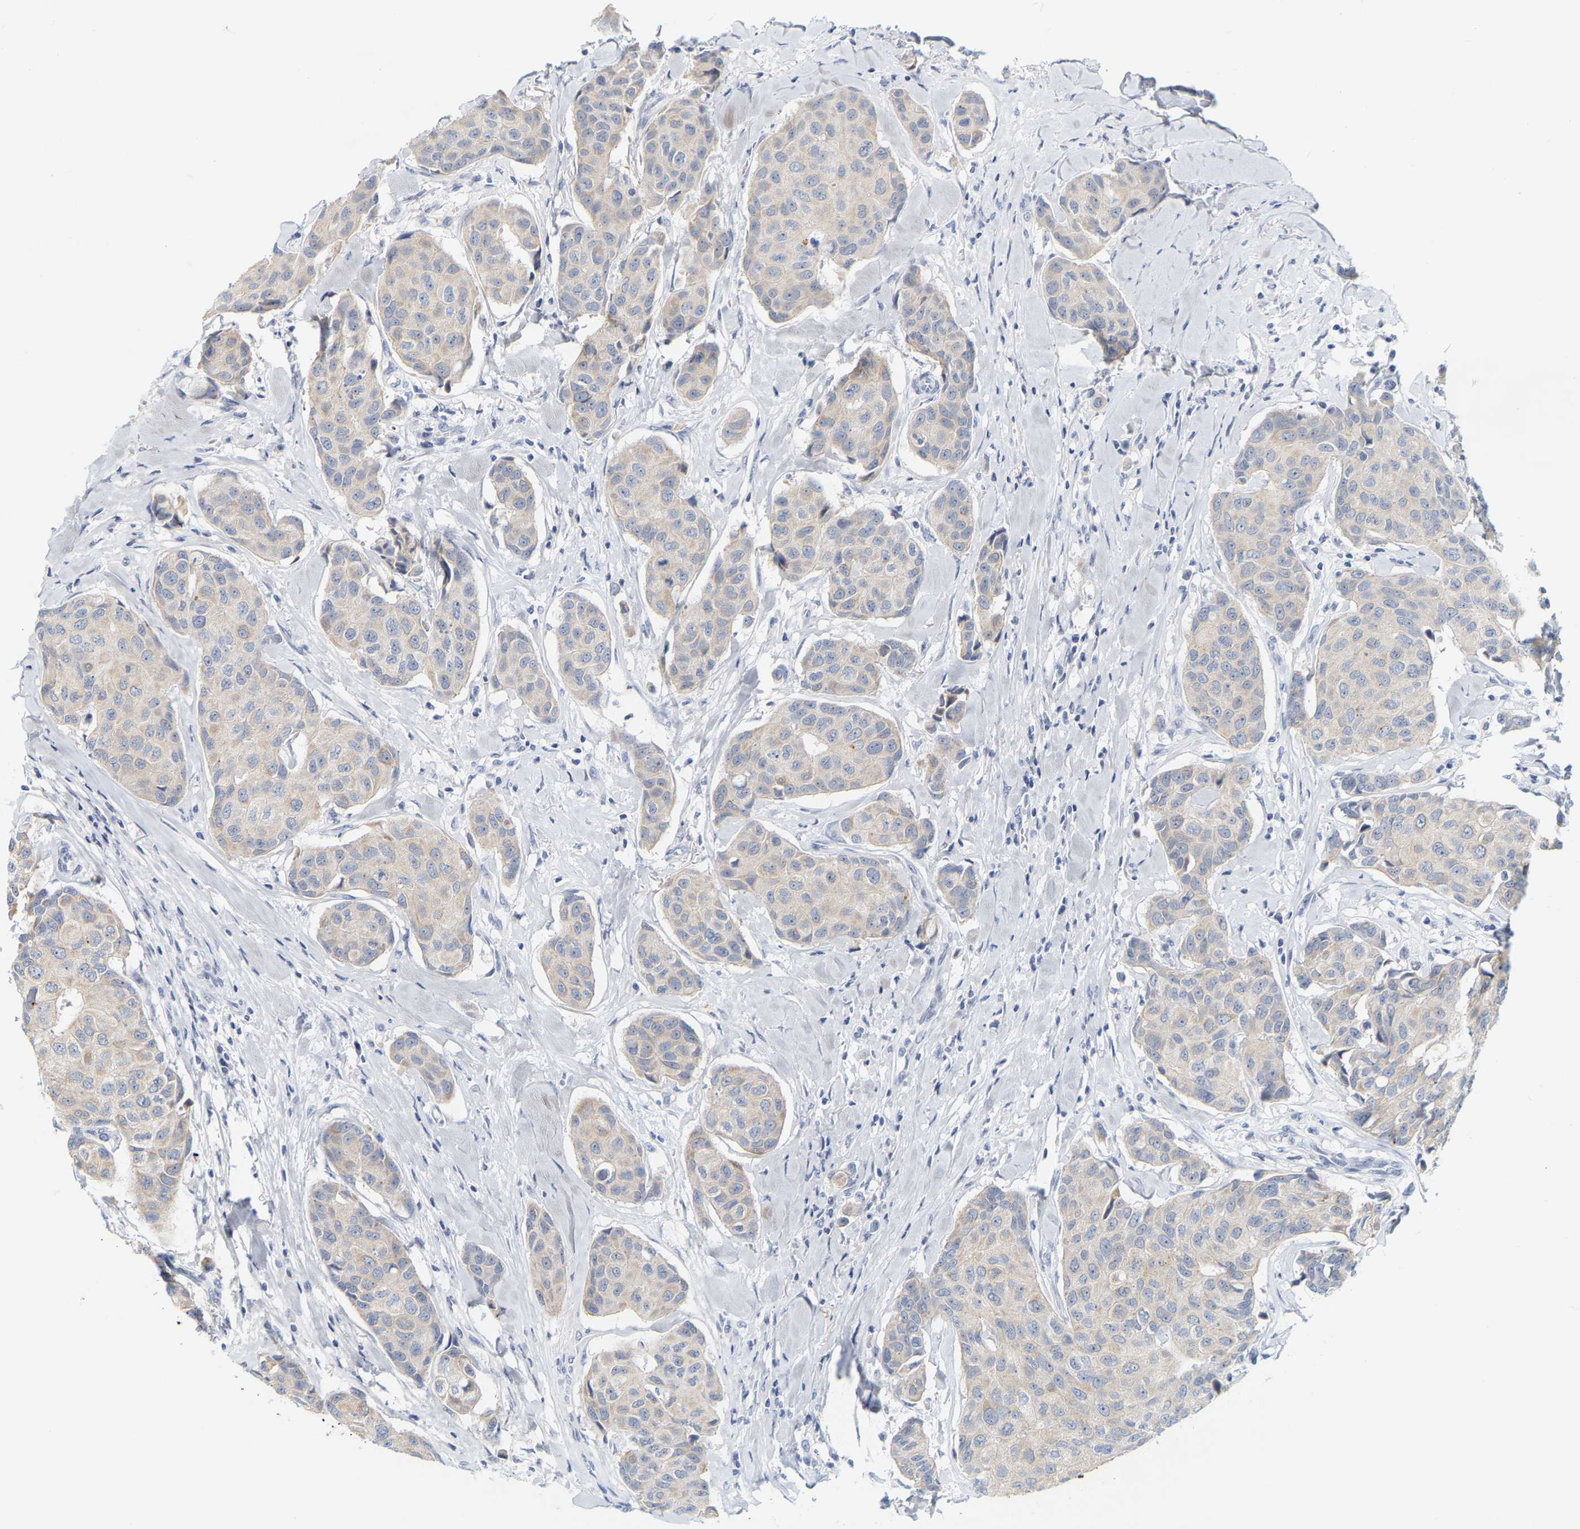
{"staining": {"intensity": "negative", "quantity": "none", "location": "none"}, "tissue": "breast cancer", "cell_type": "Tumor cells", "image_type": "cancer", "snomed": [{"axis": "morphology", "description": "Duct carcinoma"}, {"axis": "topography", "description": "Breast"}], "caption": "This is an IHC histopathology image of human breast cancer. There is no positivity in tumor cells.", "gene": "KRT76", "patient": {"sex": "female", "age": 80}}